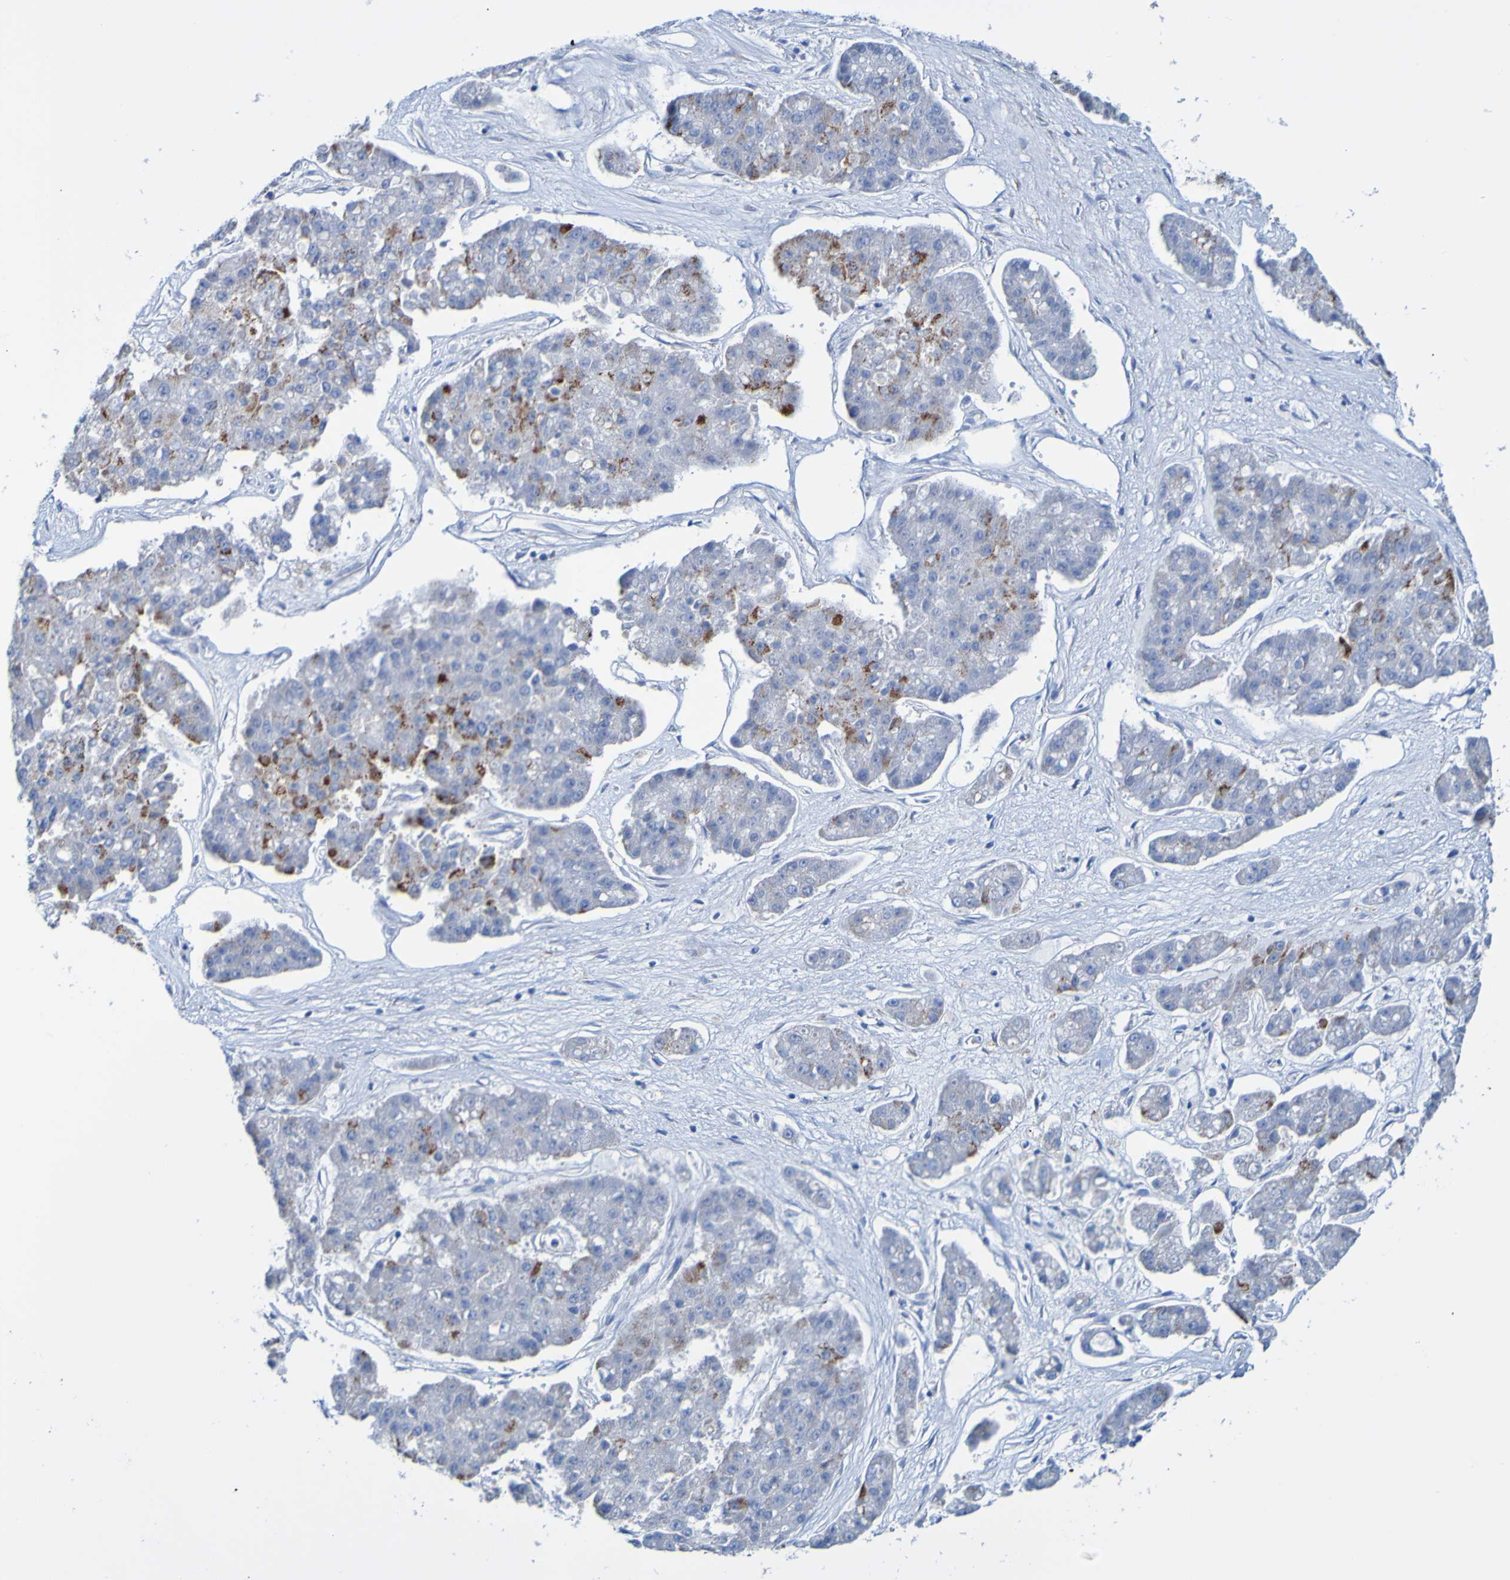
{"staining": {"intensity": "moderate", "quantity": "<25%", "location": "cytoplasmic/membranous"}, "tissue": "pancreatic cancer", "cell_type": "Tumor cells", "image_type": "cancer", "snomed": [{"axis": "morphology", "description": "Adenocarcinoma, NOS"}, {"axis": "topography", "description": "Pancreas"}], "caption": "A low amount of moderate cytoplasmic/membranous expression is appreciated in approximately <25% of tumor cells in pancreatic adenocarcinoma tissue.", "gene": "ACMSD", "patient": {"sex": "male", "age": 50}}